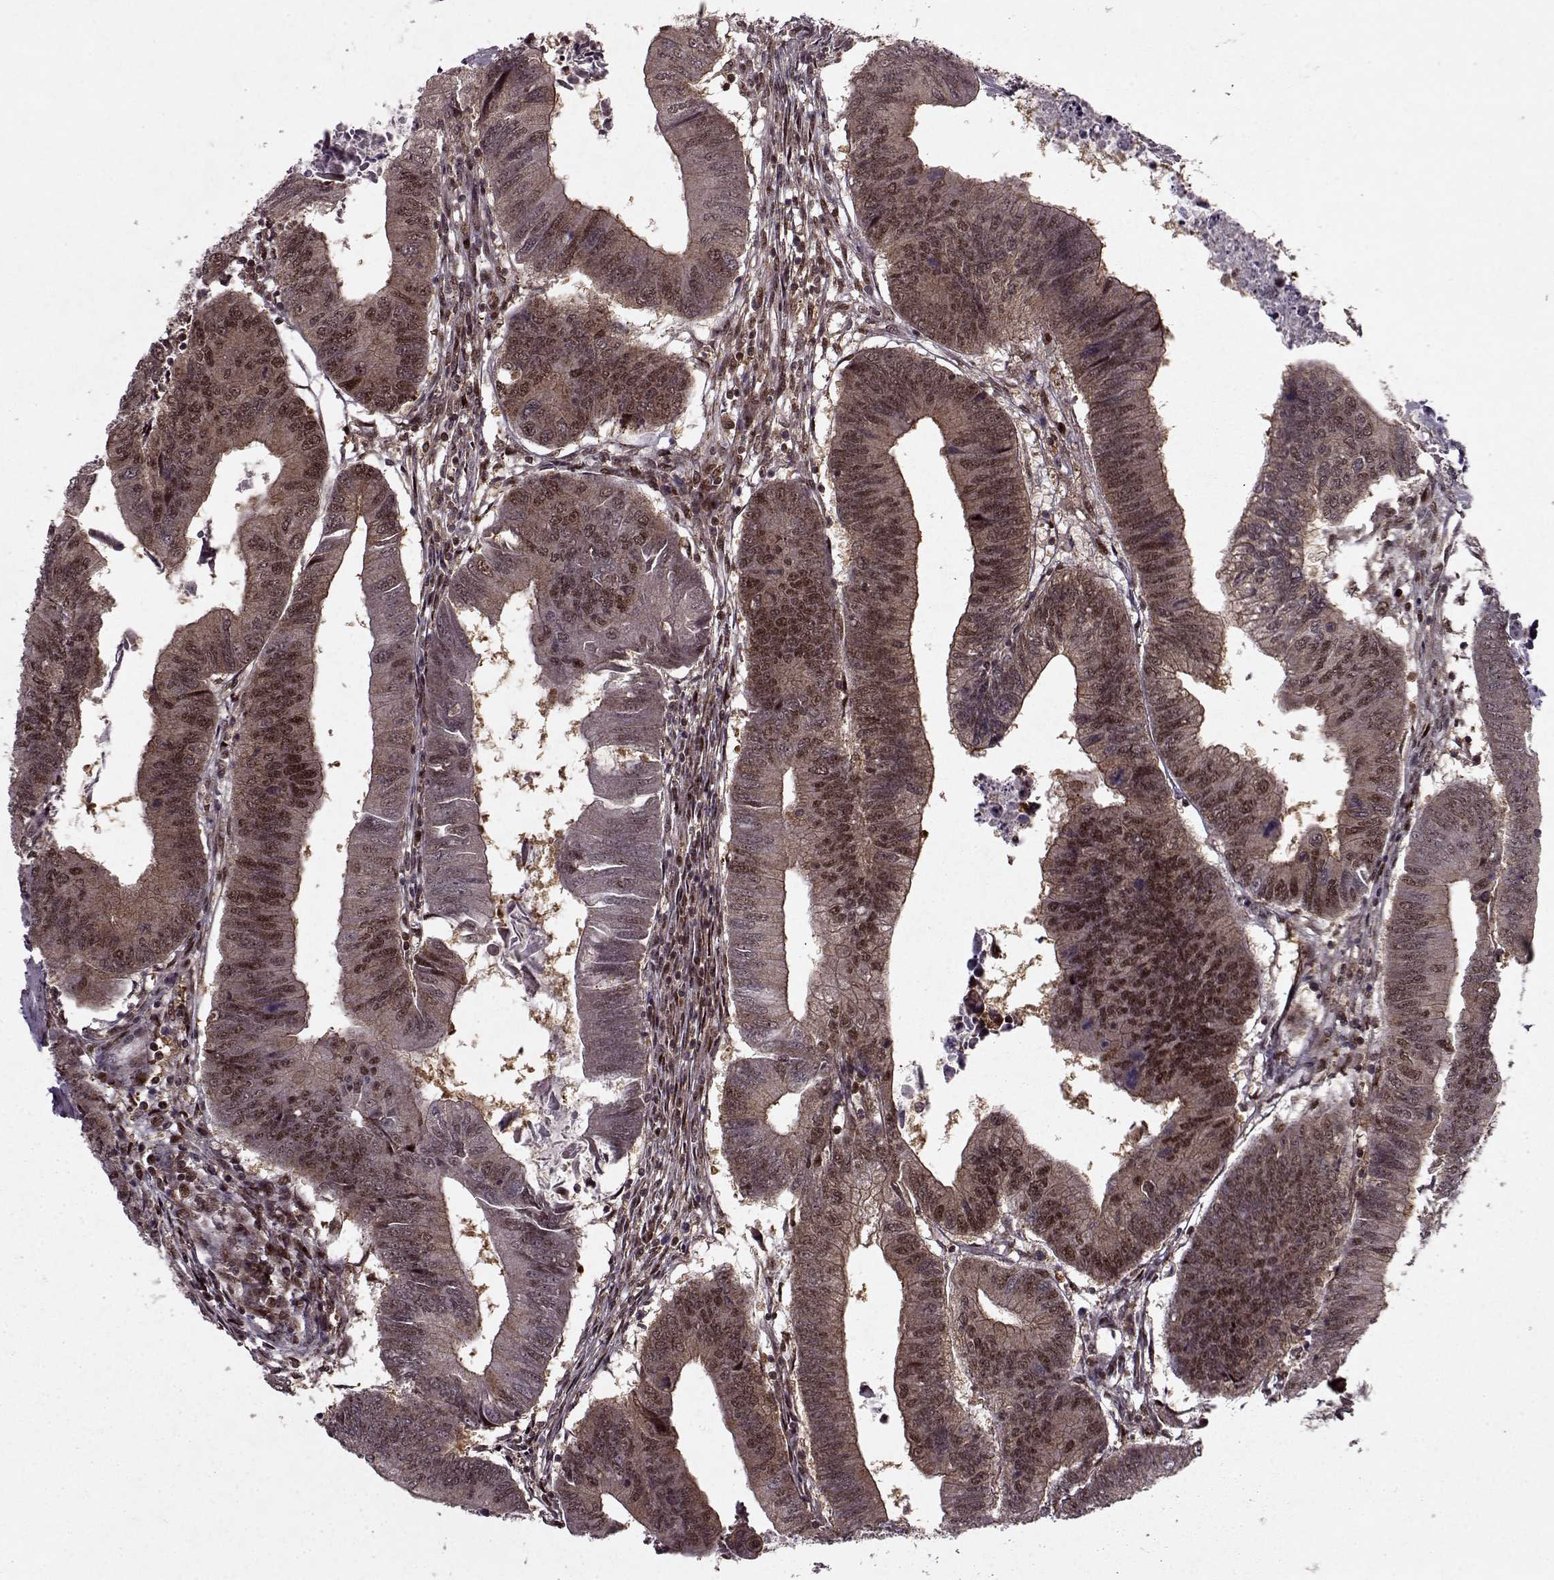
{"staining": {"intensity": "weak", "quantity": ">75%", "location": "cytoplasmic/membranous,nuclear"}, "tissue": "colorectal cancer", "cell_type": "Tumor cells", "image_type": "cancer", "snomed": [{"axis": "morphology", "description": "Adenocarcinoma, NOS"}, {"axis": "topography", "description": "Colon"}], "caption": "A high-resolution image shows immunohistochemistry staining of colorectal cancer, which reveals weak cytoplasmic/membranous and nuclear positivity in approximately >75% of tumor cells.", "gene": "PSMA7", "patient": {"sex": "male", "age": 53}}